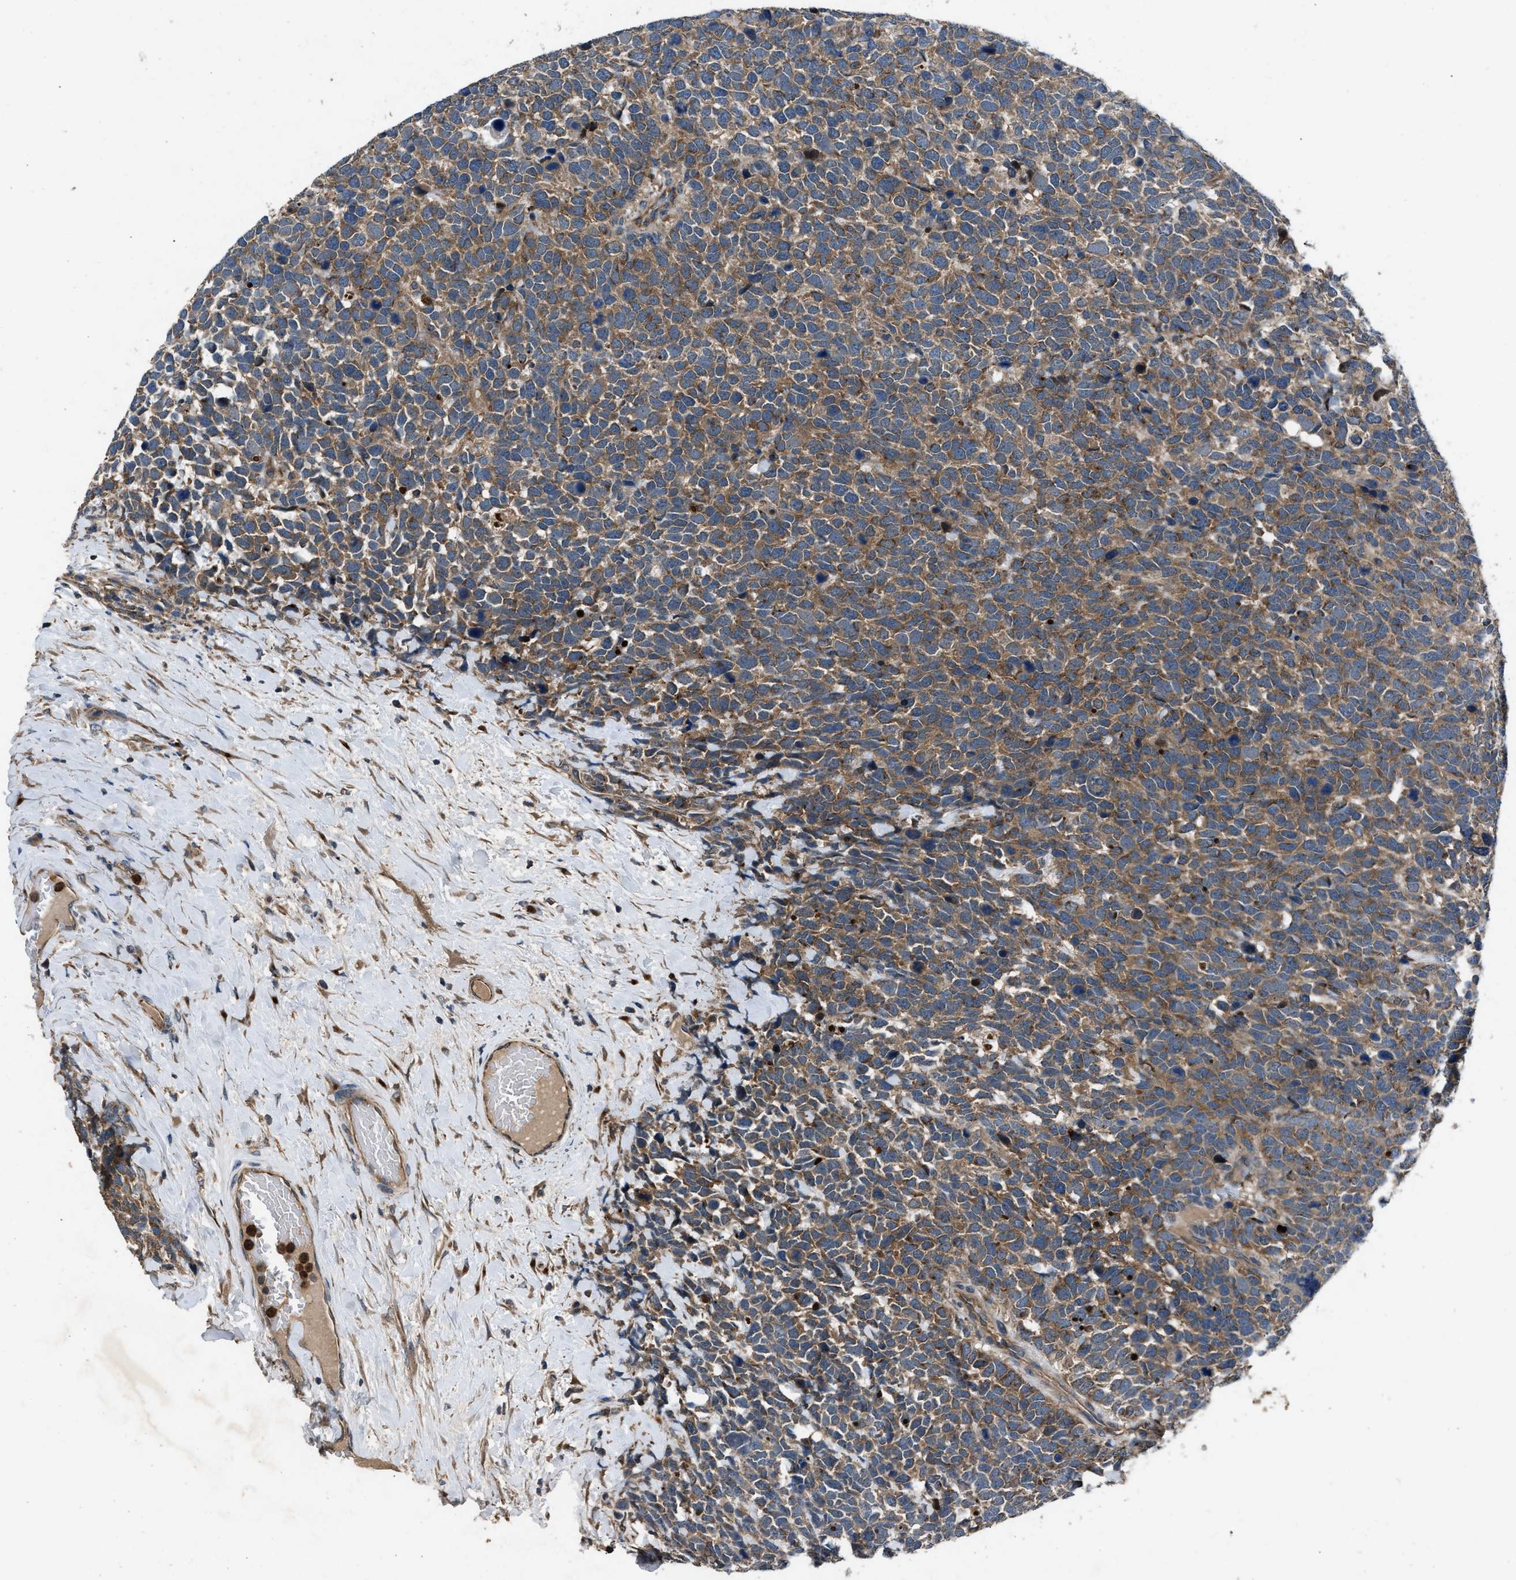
{"staining": {"intensity": "moderate", "quantity": ">75%", "location": "cytoplasmic/membranous"}, "tissue": "urothelial cancer", "cell_type": "Tumor cells", "image_type": "cancer", "snomed": [{"axis": "morphology", "description": "Urothelial carcinoma, High grade"}, {"axis": "topography", "description": "Urinary bladder"}], "caption": "Brown immunohistochemical staining in high-grade urothelial carcinoma exhibits moderate cytoplasmic/membranous positivity in about >75% of tumor cells.", "gene": "PPID", "patient": {"sex": "female", "age": 82}}